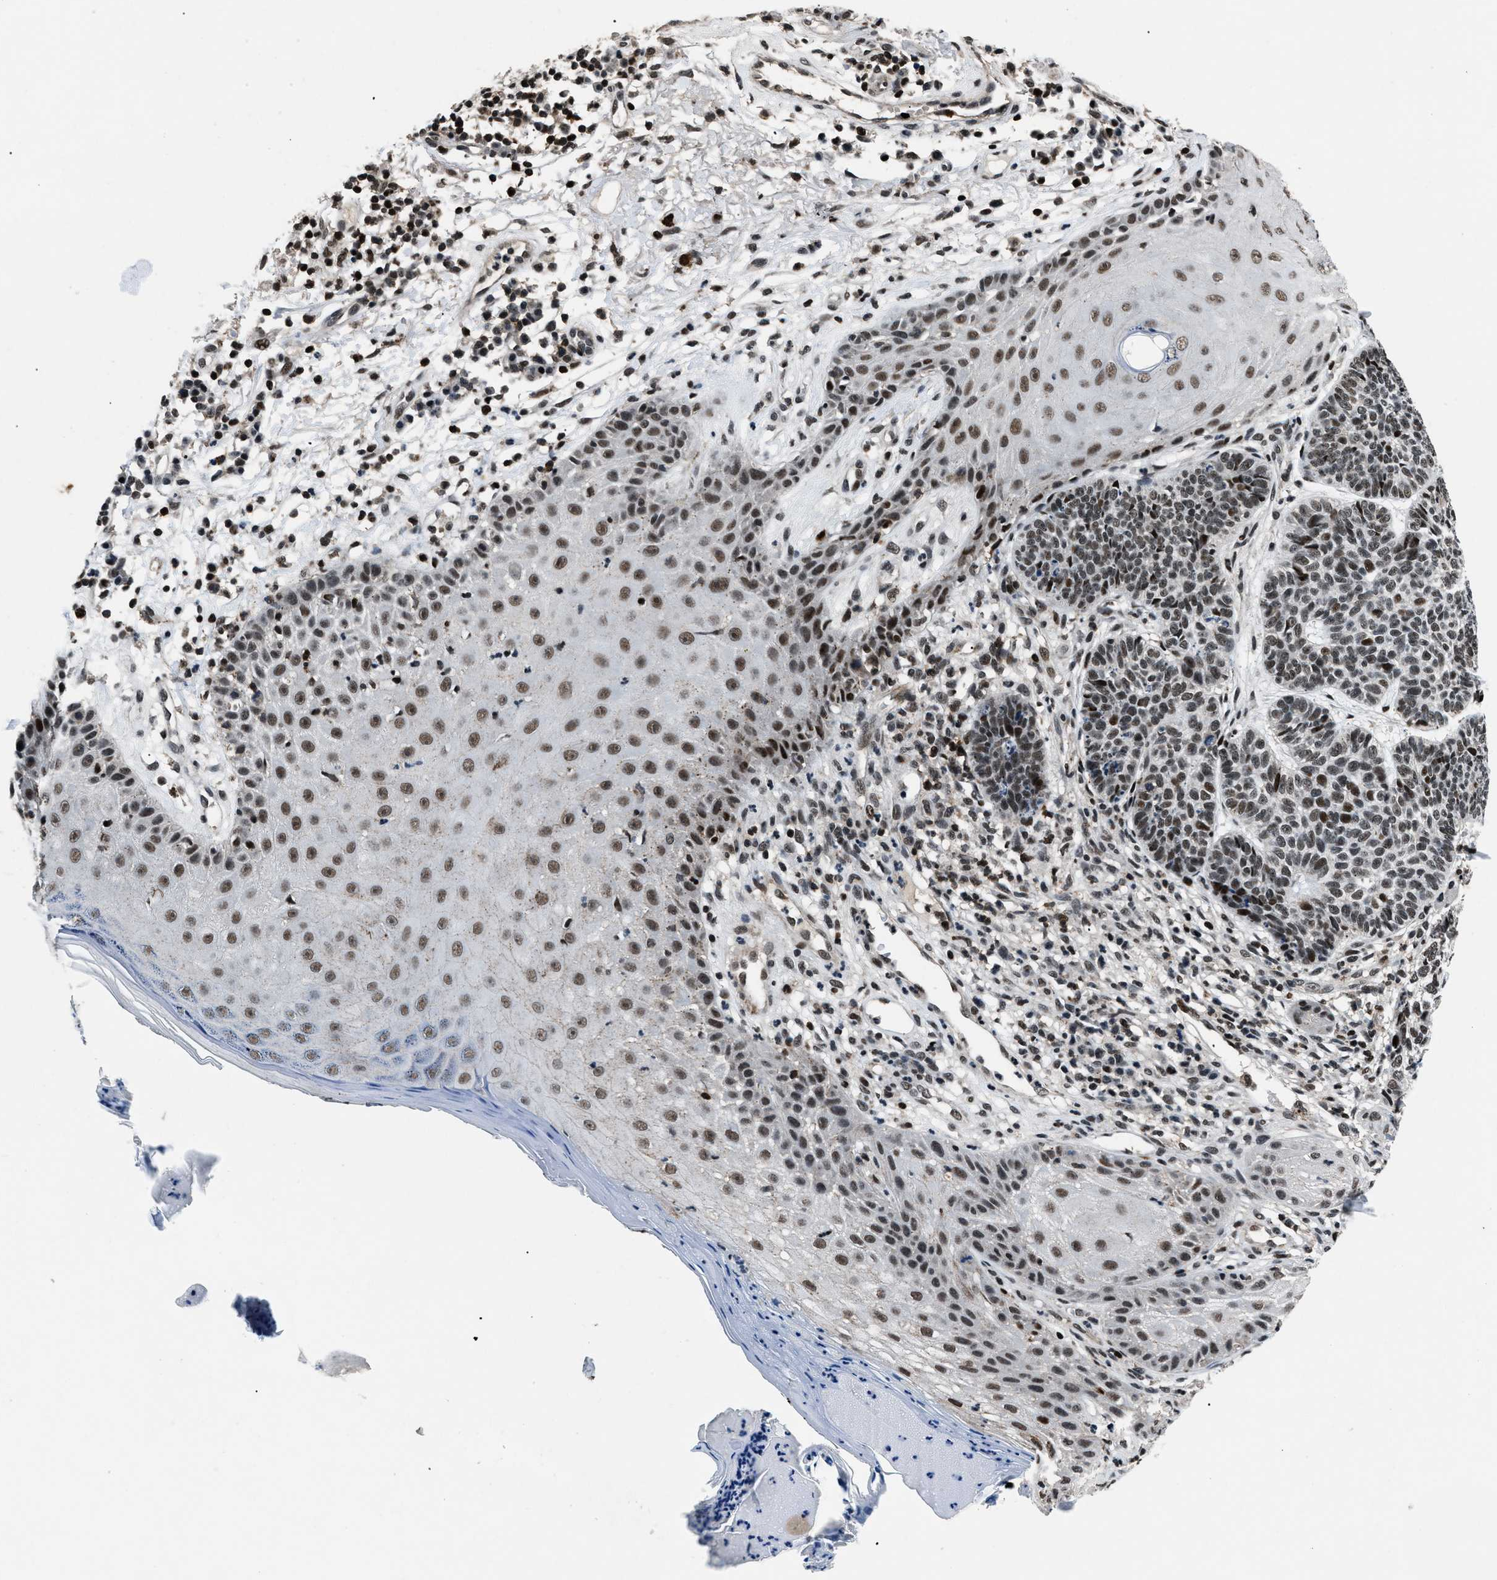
{"staining": {"intensity": "strong", "quantity": ">75%", "location": "nuclear"}, "tissue": "skin cancer", "cell_type": "Tumor cells", "image_type": "cancer", "snomed": [{"axis": "morphology", "description": "Normal tissue, NOS"}, {"axis": "morphology", "description": "Basal cell carcinoma"}, {"axis": "topography", "description": "Skin"}], "caption": "A high-resolution histopathology image shows IHC staining of skin basal cell carcinoma, which shows strong nuclear staining in about >75% of tumor cells.", "gene": "SMARCB1", "patient": {"sex": "male", "age": 79}}